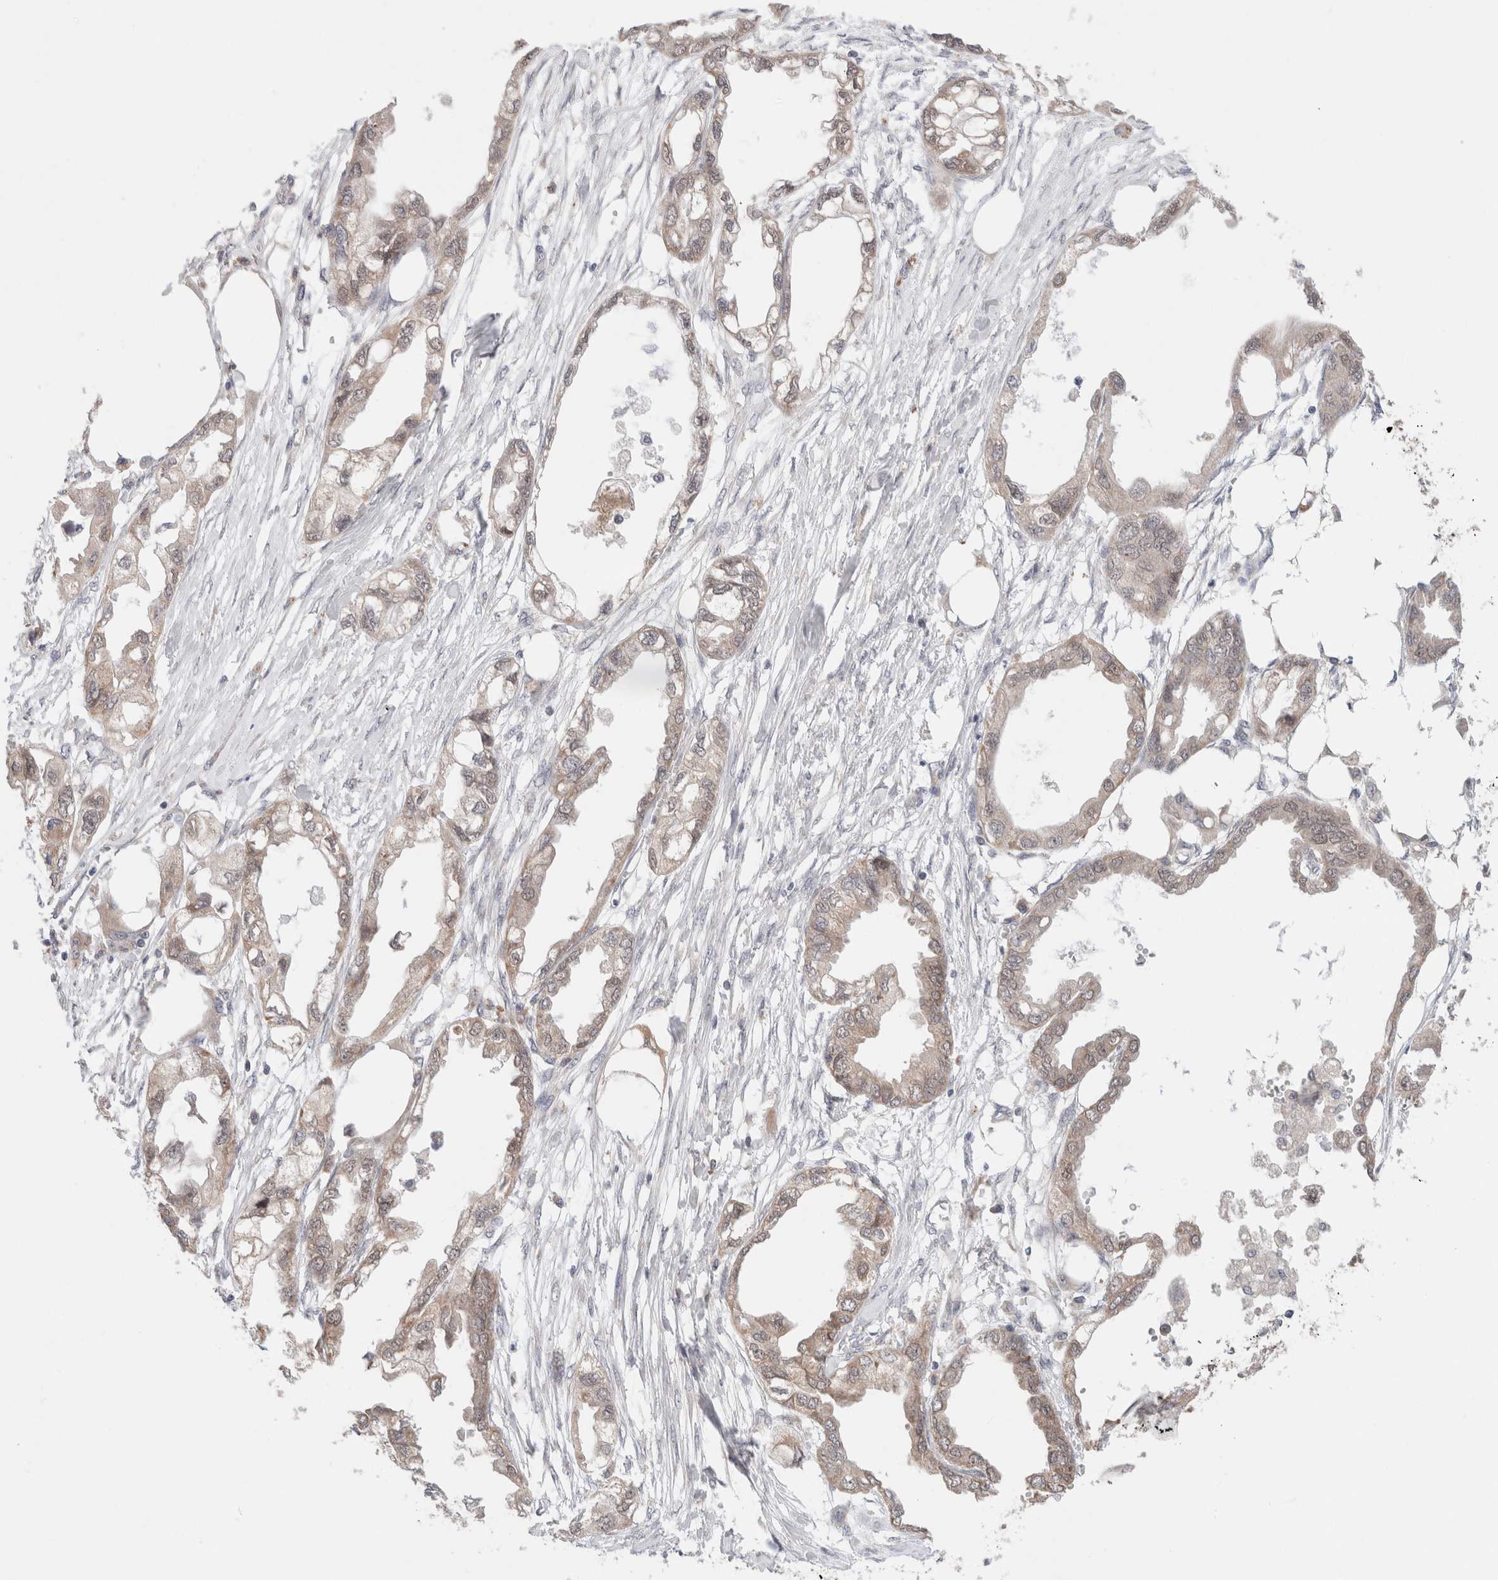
{"staining": {"intensity": "weak", "quantity": "25%-75%", "location": "cytoplasmic/membranous,nuclear"}, "tissue": "endometrial cancer", "cell_type": "Tumor cells", "image_type": "cancer", "snomed": [{"axis": "morphology", "description": "Adenocarcinoma, NOS"}, {"axis": "morphology", "description": "Adenocarcinoma, metastatic, NOS"}, {"axis": "topography", "description": "Adipose tissue"}, {"axis": "topography", "description": "Endometrium"}], "caption": "IHC (DAB (3,3'-diaminobenzidine)) staining of adenocarcinoma (endometrial) exhibits weak cytoplasmic/membranous and nuclear protein staining in approximately 25%-75% of tumor cells.", "gene": "ERI3", "patient": {"sex": "female", "age": 67}}